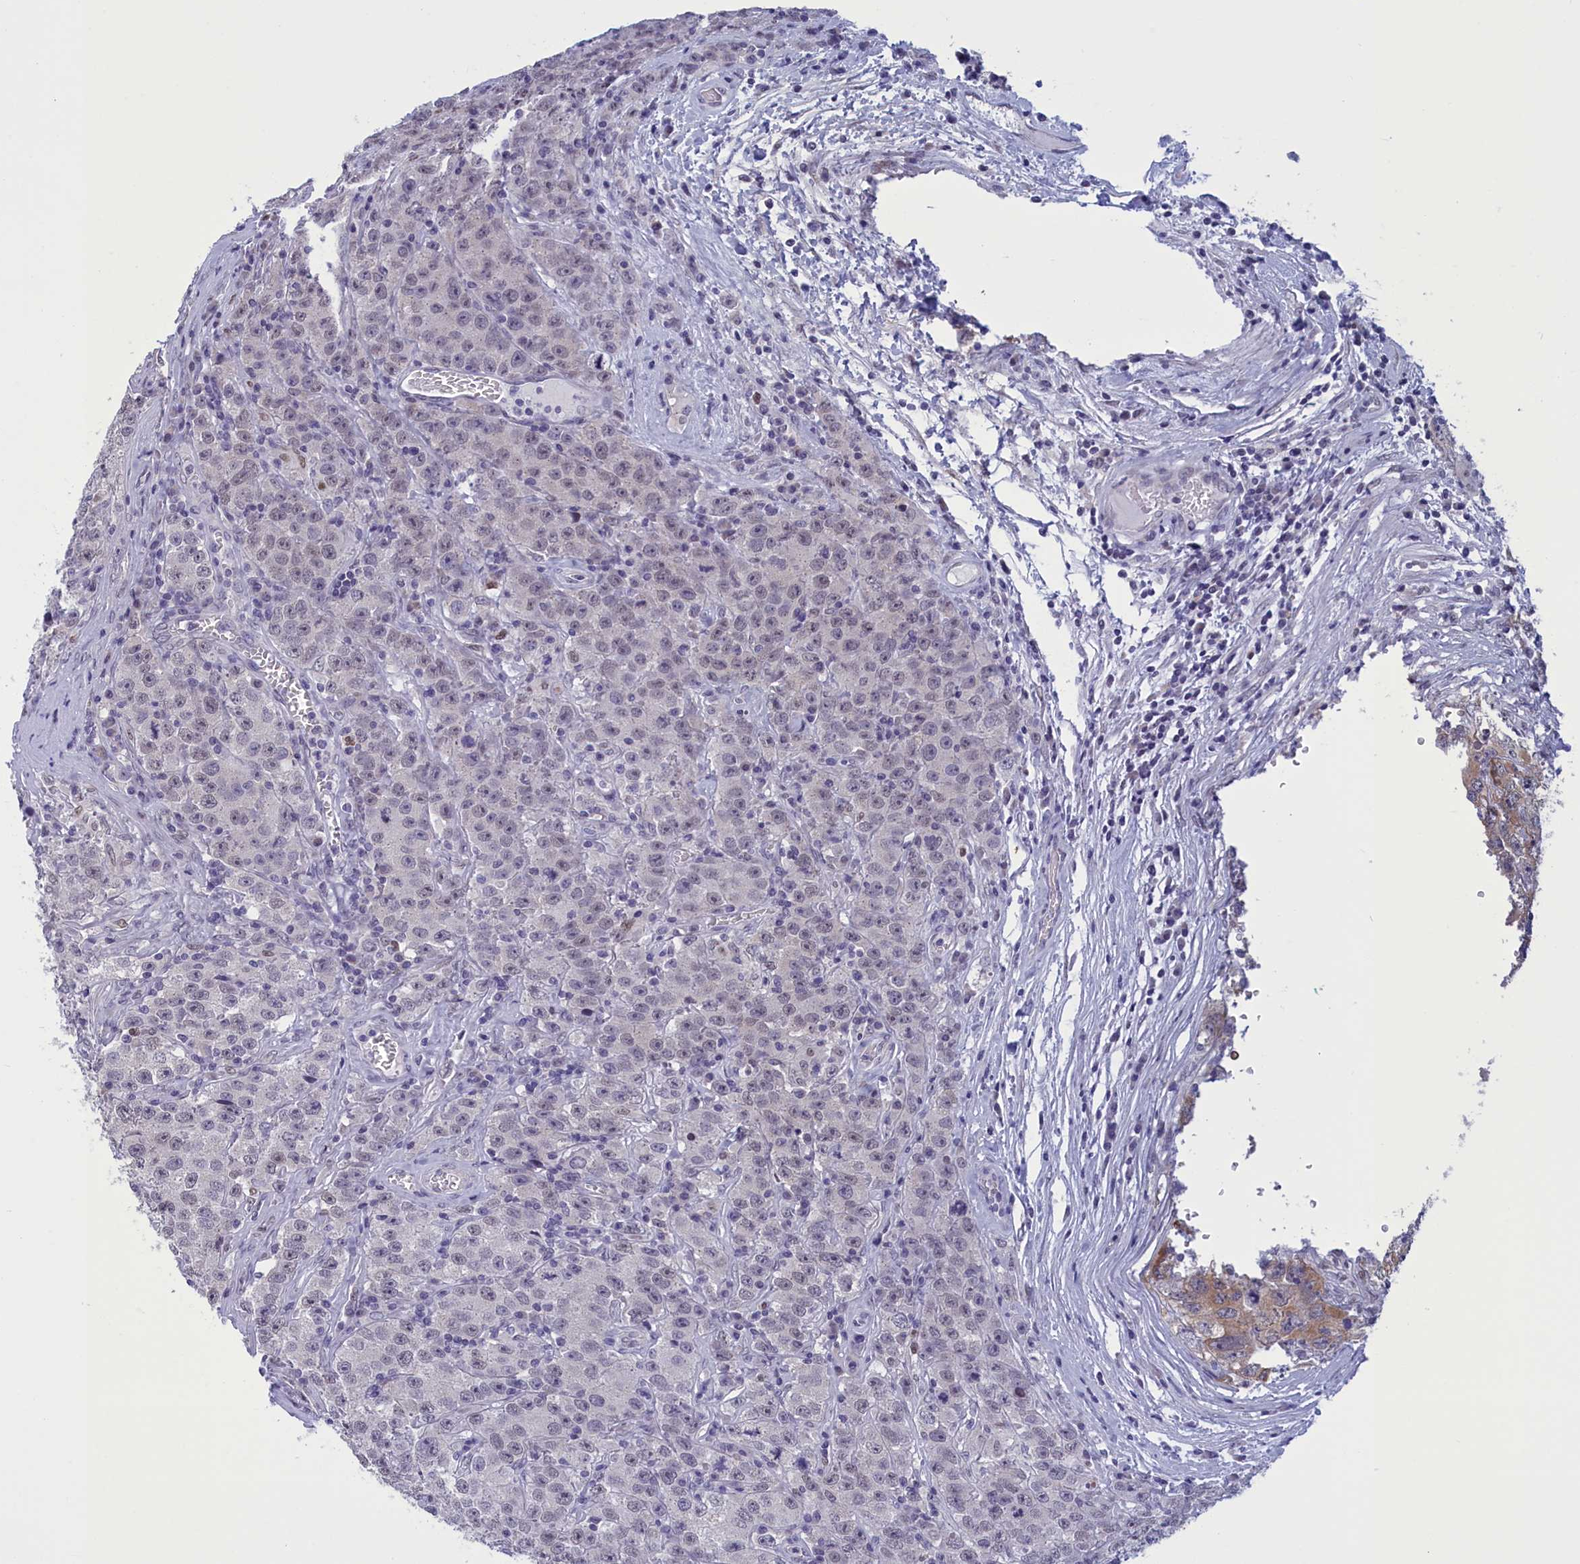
{"staining": {"intensity": "negative", "quantity": "none", "location": "none"}, "tissue": "testis cancer", "cell_type": "Tumor cells", "image_type": "cancer", "snomed": [{"axis": "morphology", "description": "Seminoma, NOS"}, {"axis": "morphology", "description": "Carcinoma, Embryonal, NOS"}, {"axis": "topography", "description": "Testis"}], "caption": "High magnification brightfield microscopy of testis seminoma stained with DAB (brown) and counterstained with hematoxylin (blue): tumor cells show no significant positivity.", "gene": "ELOA2", "patient": {"sex": "male", "age": 43}}